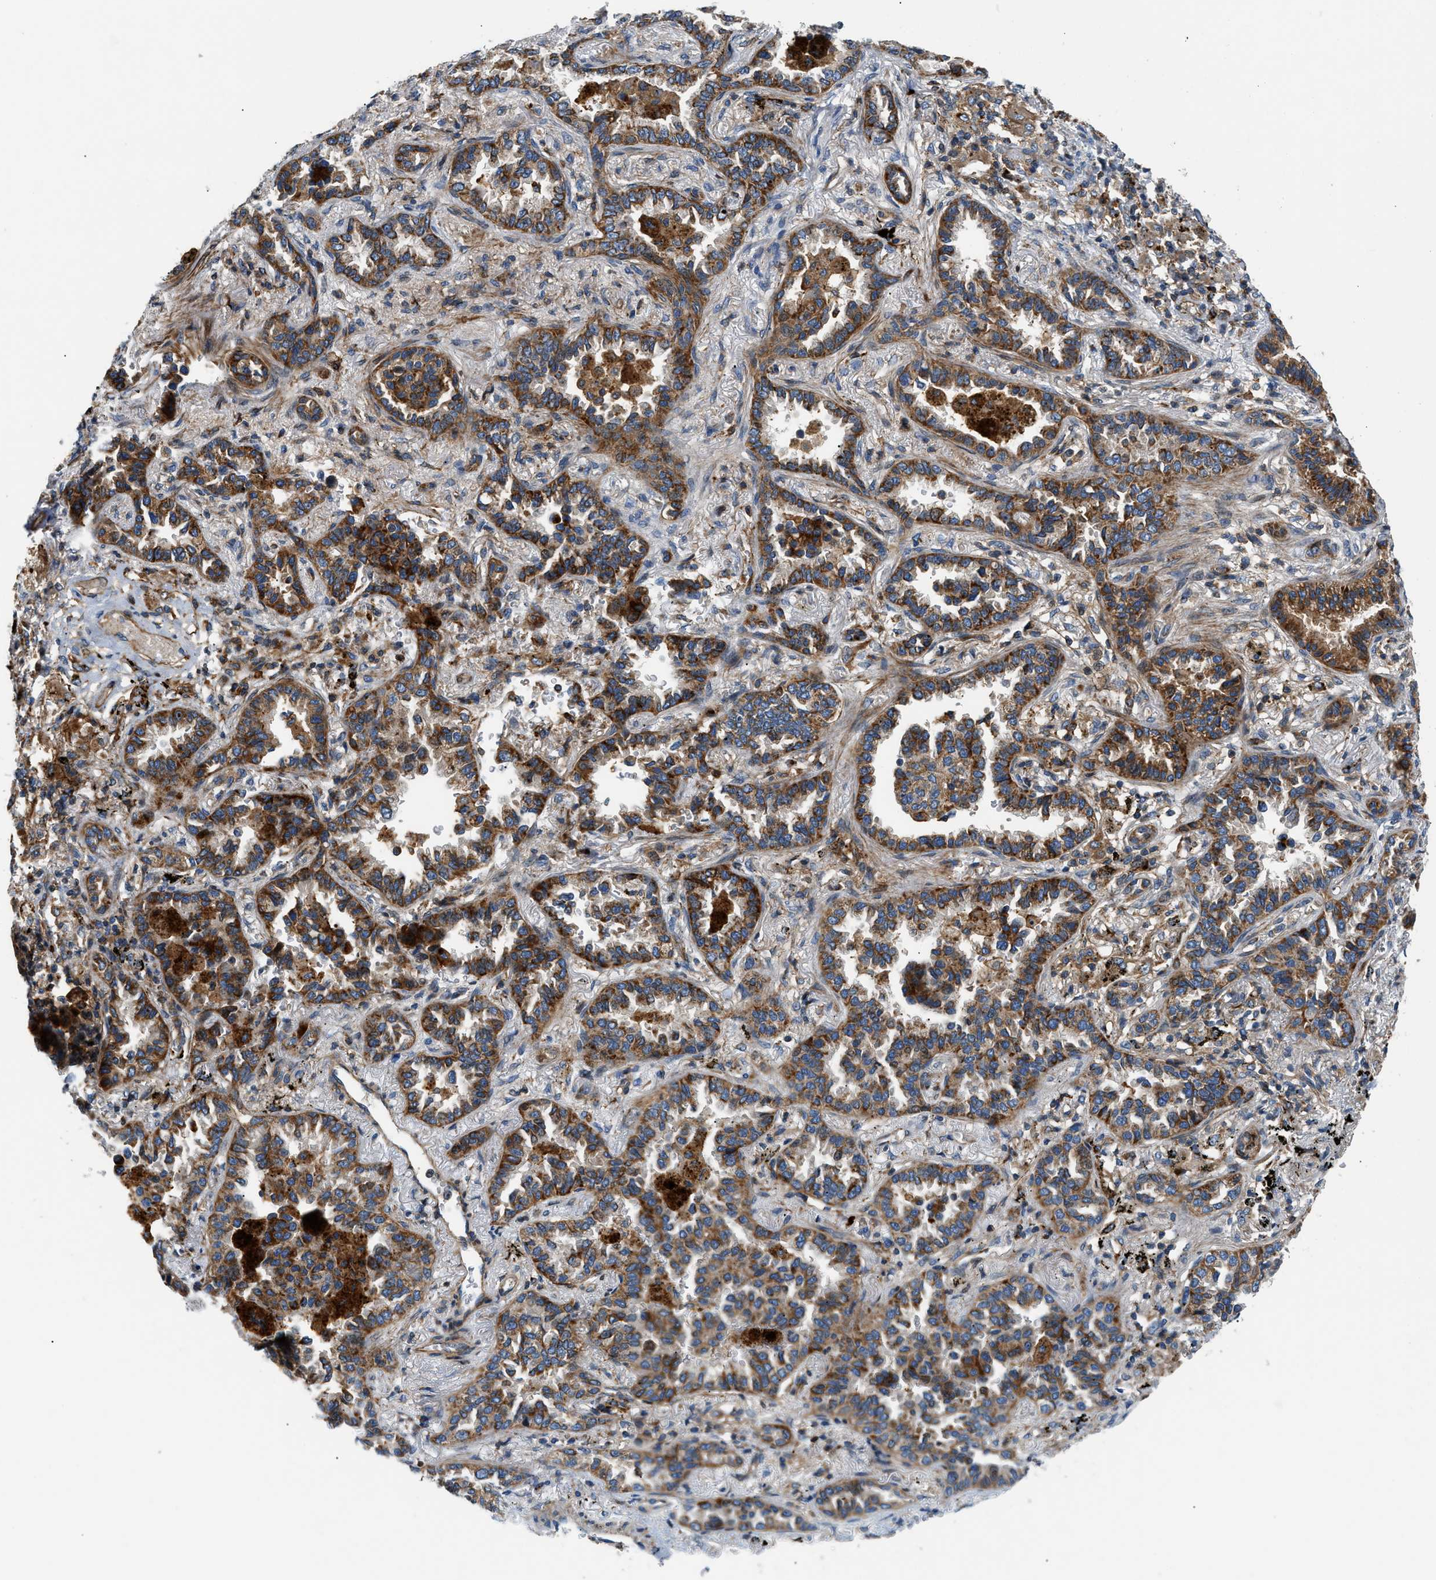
{"staining": {"intensity": "moderate", "quantity": ">75%", "location": "cytoplasmic/membranous"}, "tissue": "lung cancer", "cell_type": "Tumor cells", "image_type": "cancer", "snomed": [{"axis": "morphology", "description": "Normal tissue, NOS"}, {"axis": "morphology", "description": "Adenocarcinoma, NOS"}, {"axis": "topography", "description": "Lung"}], "caption": "Immunohistochemical staining of lung cancer shows medium levels of moderate cytoplasmic/membranous positivity in about >75% of tumor cells.", "gene": "DHODH", "patient": {"sex": "male", "age": 59}}